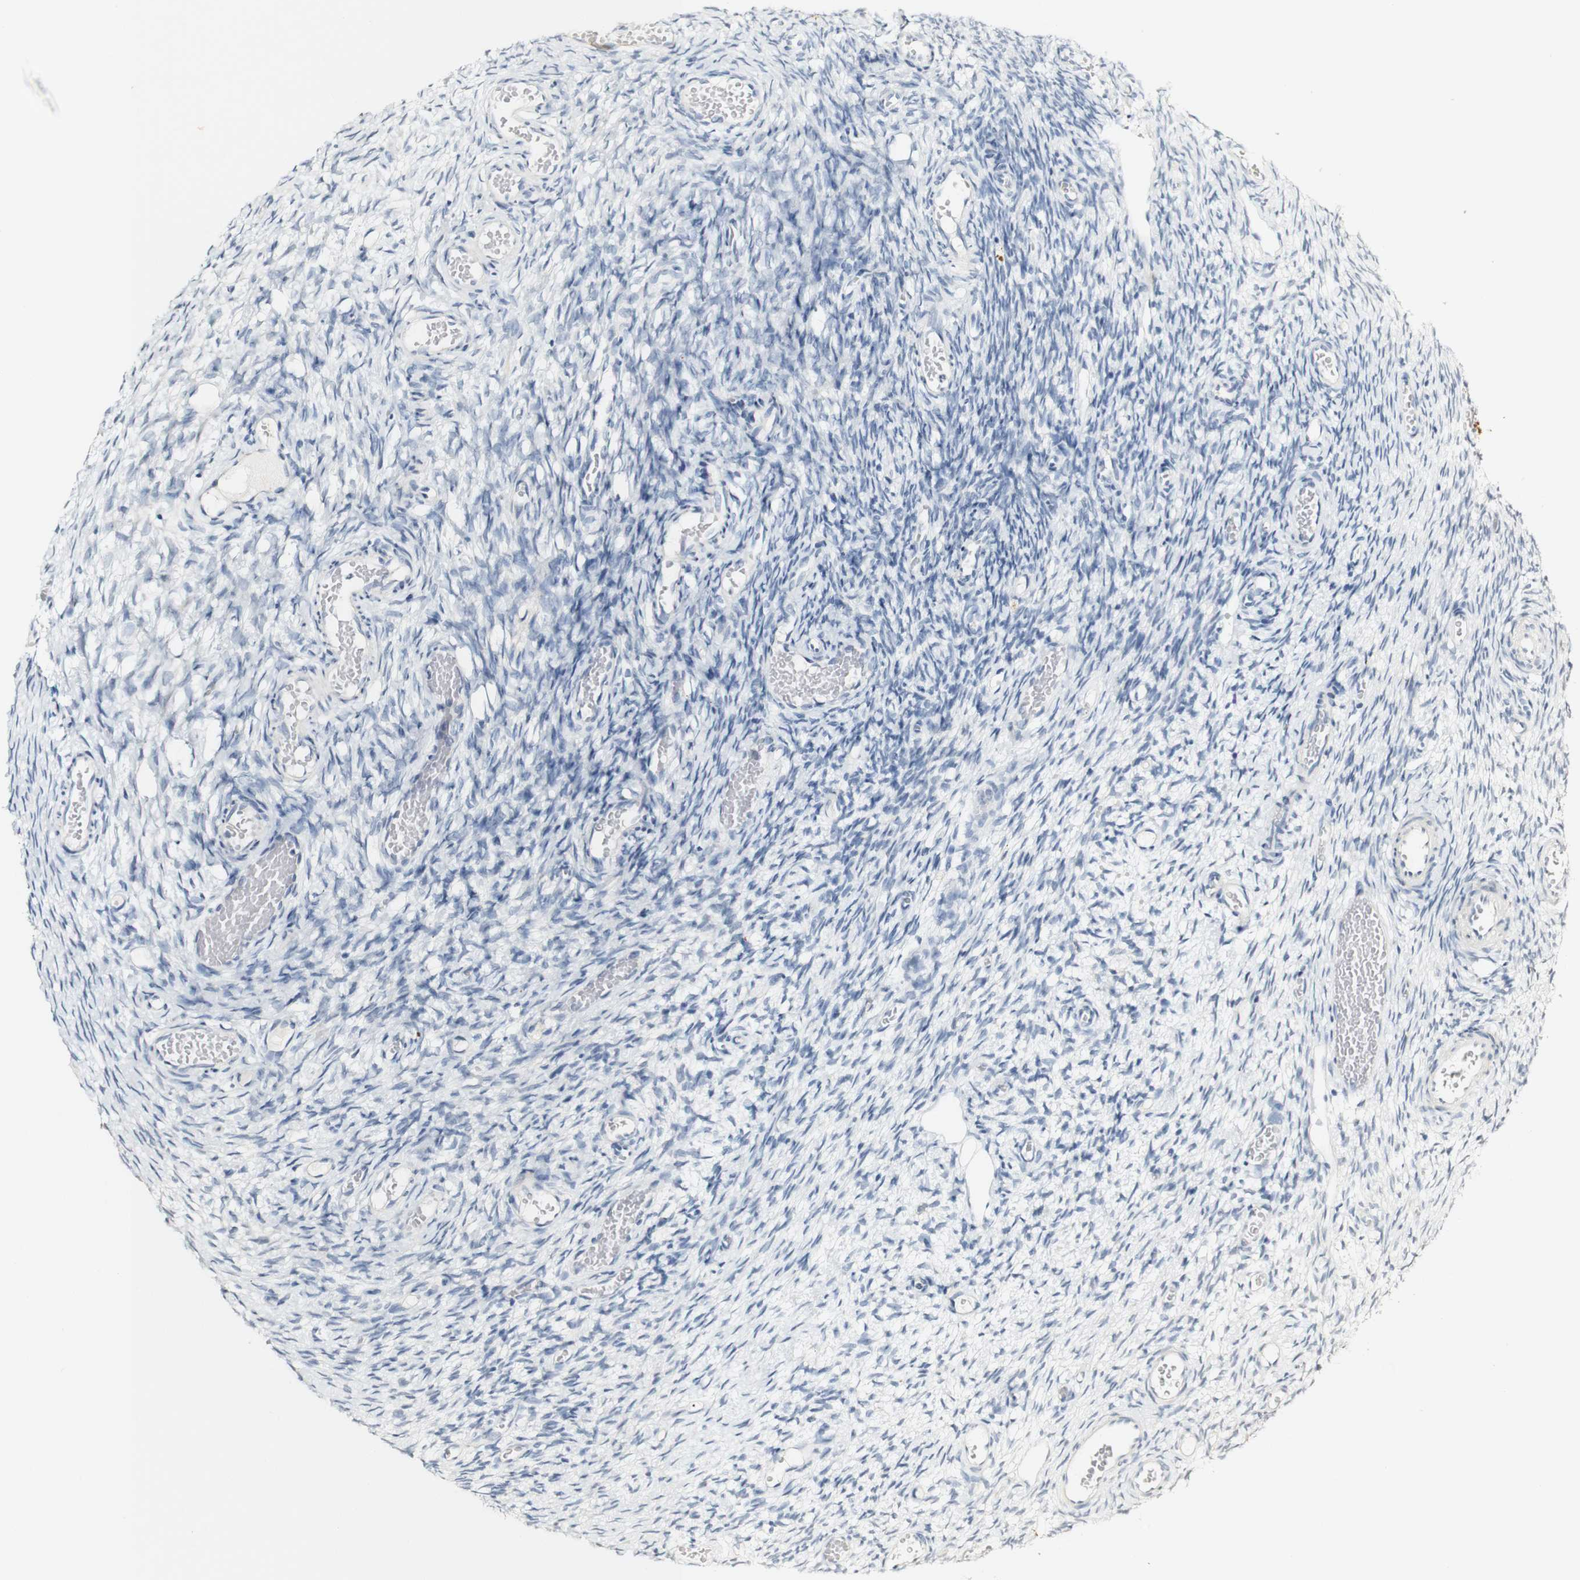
{"staining": {"intensity": "weak", "quantity": "<25%", "location": "cytoplasmic/membranous"}, "tissue": "ovary", "cell_type": "Follicle cells", "image_type": "normal", "snomed": [{"axis": "morphology", "description": "Normal tissue, NOS"}, {"axis": "topography", "description": "Ovary"}], "caption": "DAB immunohistochemical staining of normal ovary shows no significant staining in follicle cells. (DAB IHC with hematoxylin counter stain).", "gene": "FMO3", "patient": {"sex": "female", "age": 35}}